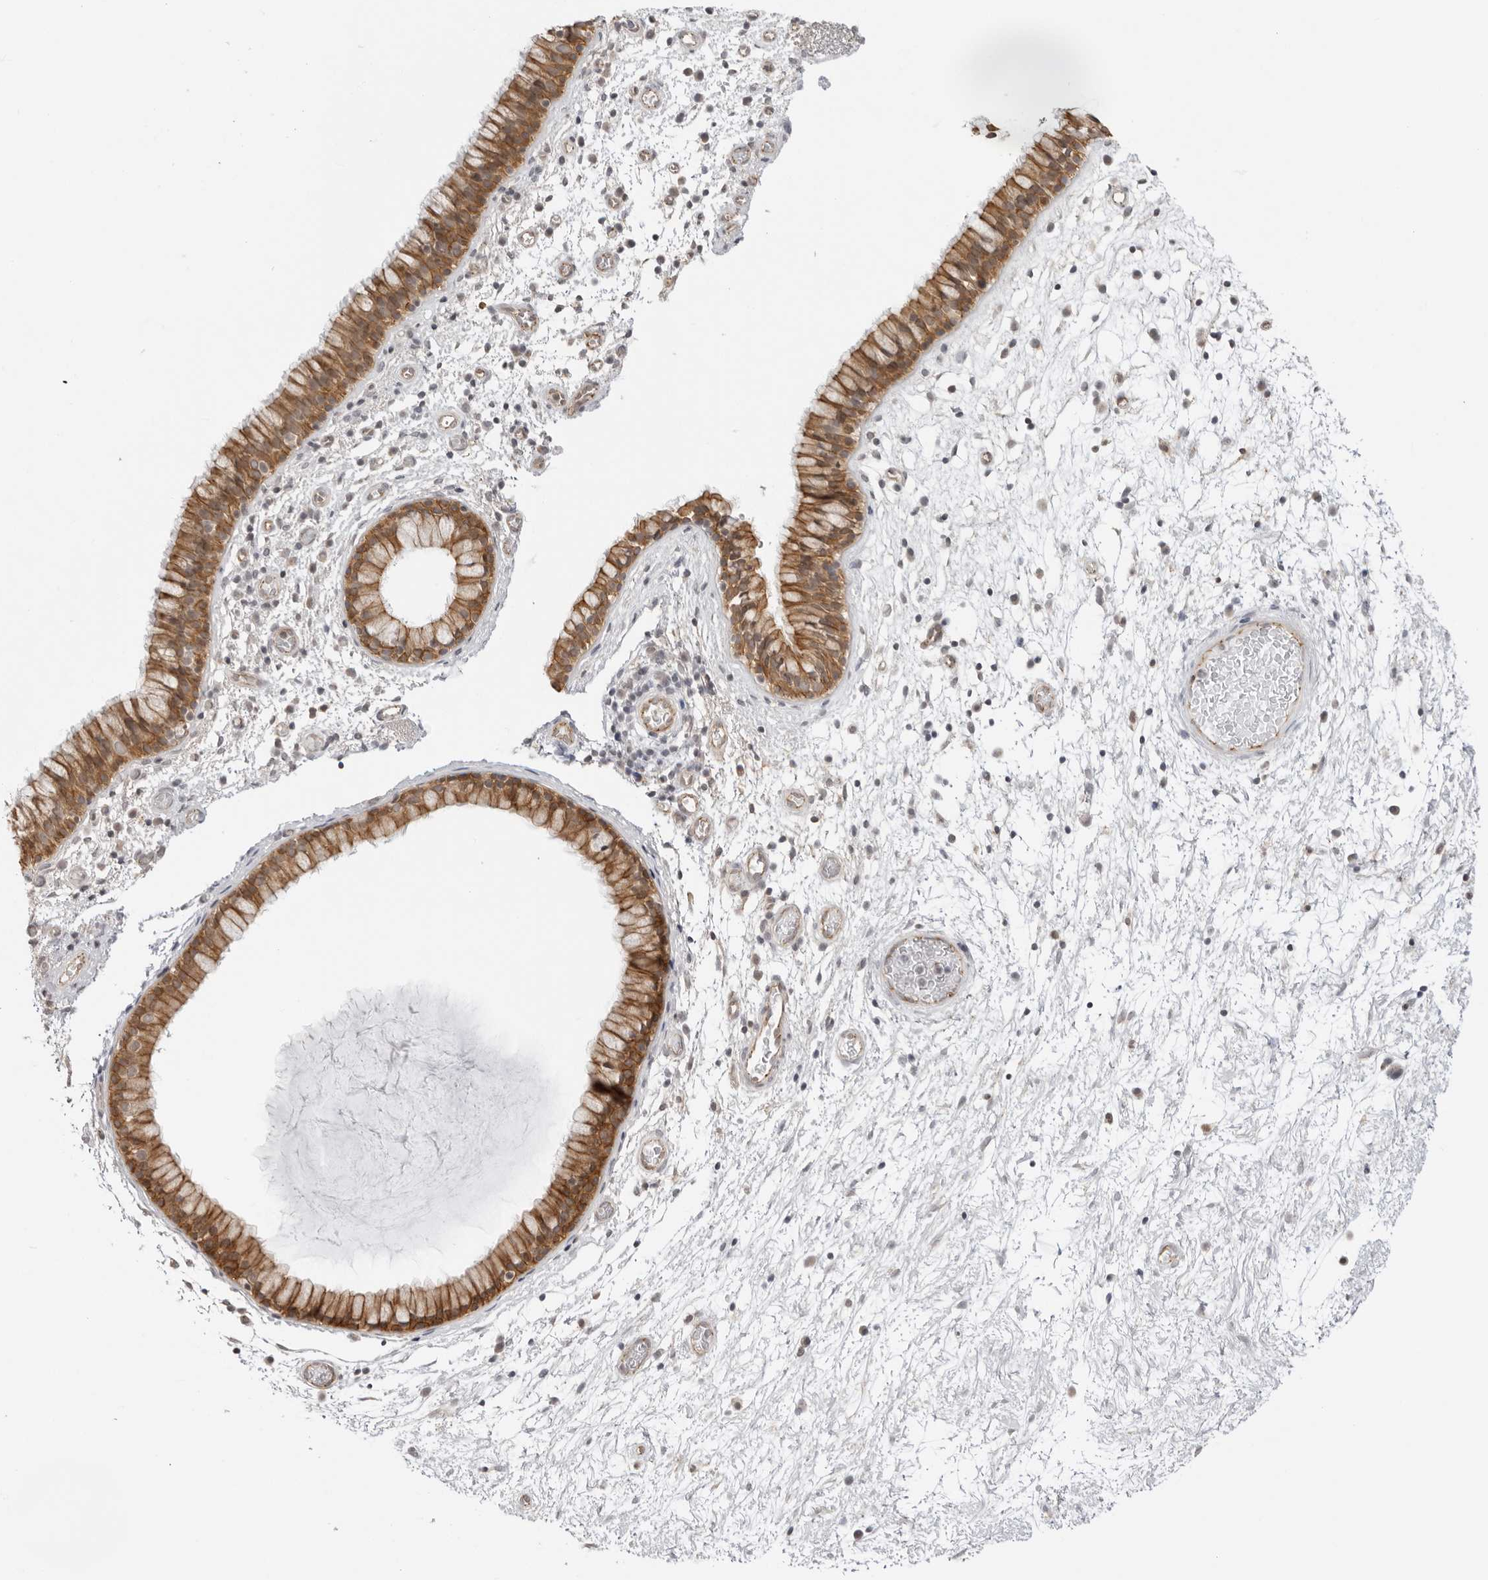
{"staining": {"intensity": "moderate", "quantity": ">75%", "location": "cytoplasmic/membranous"}, "tissue": "nasopharynx", "cell_type": "Respiratory epithelial cells", "image_type": "normal", "snomed": [{"axis": "morphology", "description": "Normal tissue, NOS"}, {"axis": "morphology", "description": "Inflammation, NOS"}, {"axis": "topography", "description": "Nasopharynx"}], "caption": "The histopathology image shows immunohistochemical staining of normal nasopharynx. There is moderate cytoplasmic/membranous positivity is seen in approximately >75% of respiratory epithelial cells.", "gene": "TRAPPC3", "patient": {"sex": "male", "age": 48}}